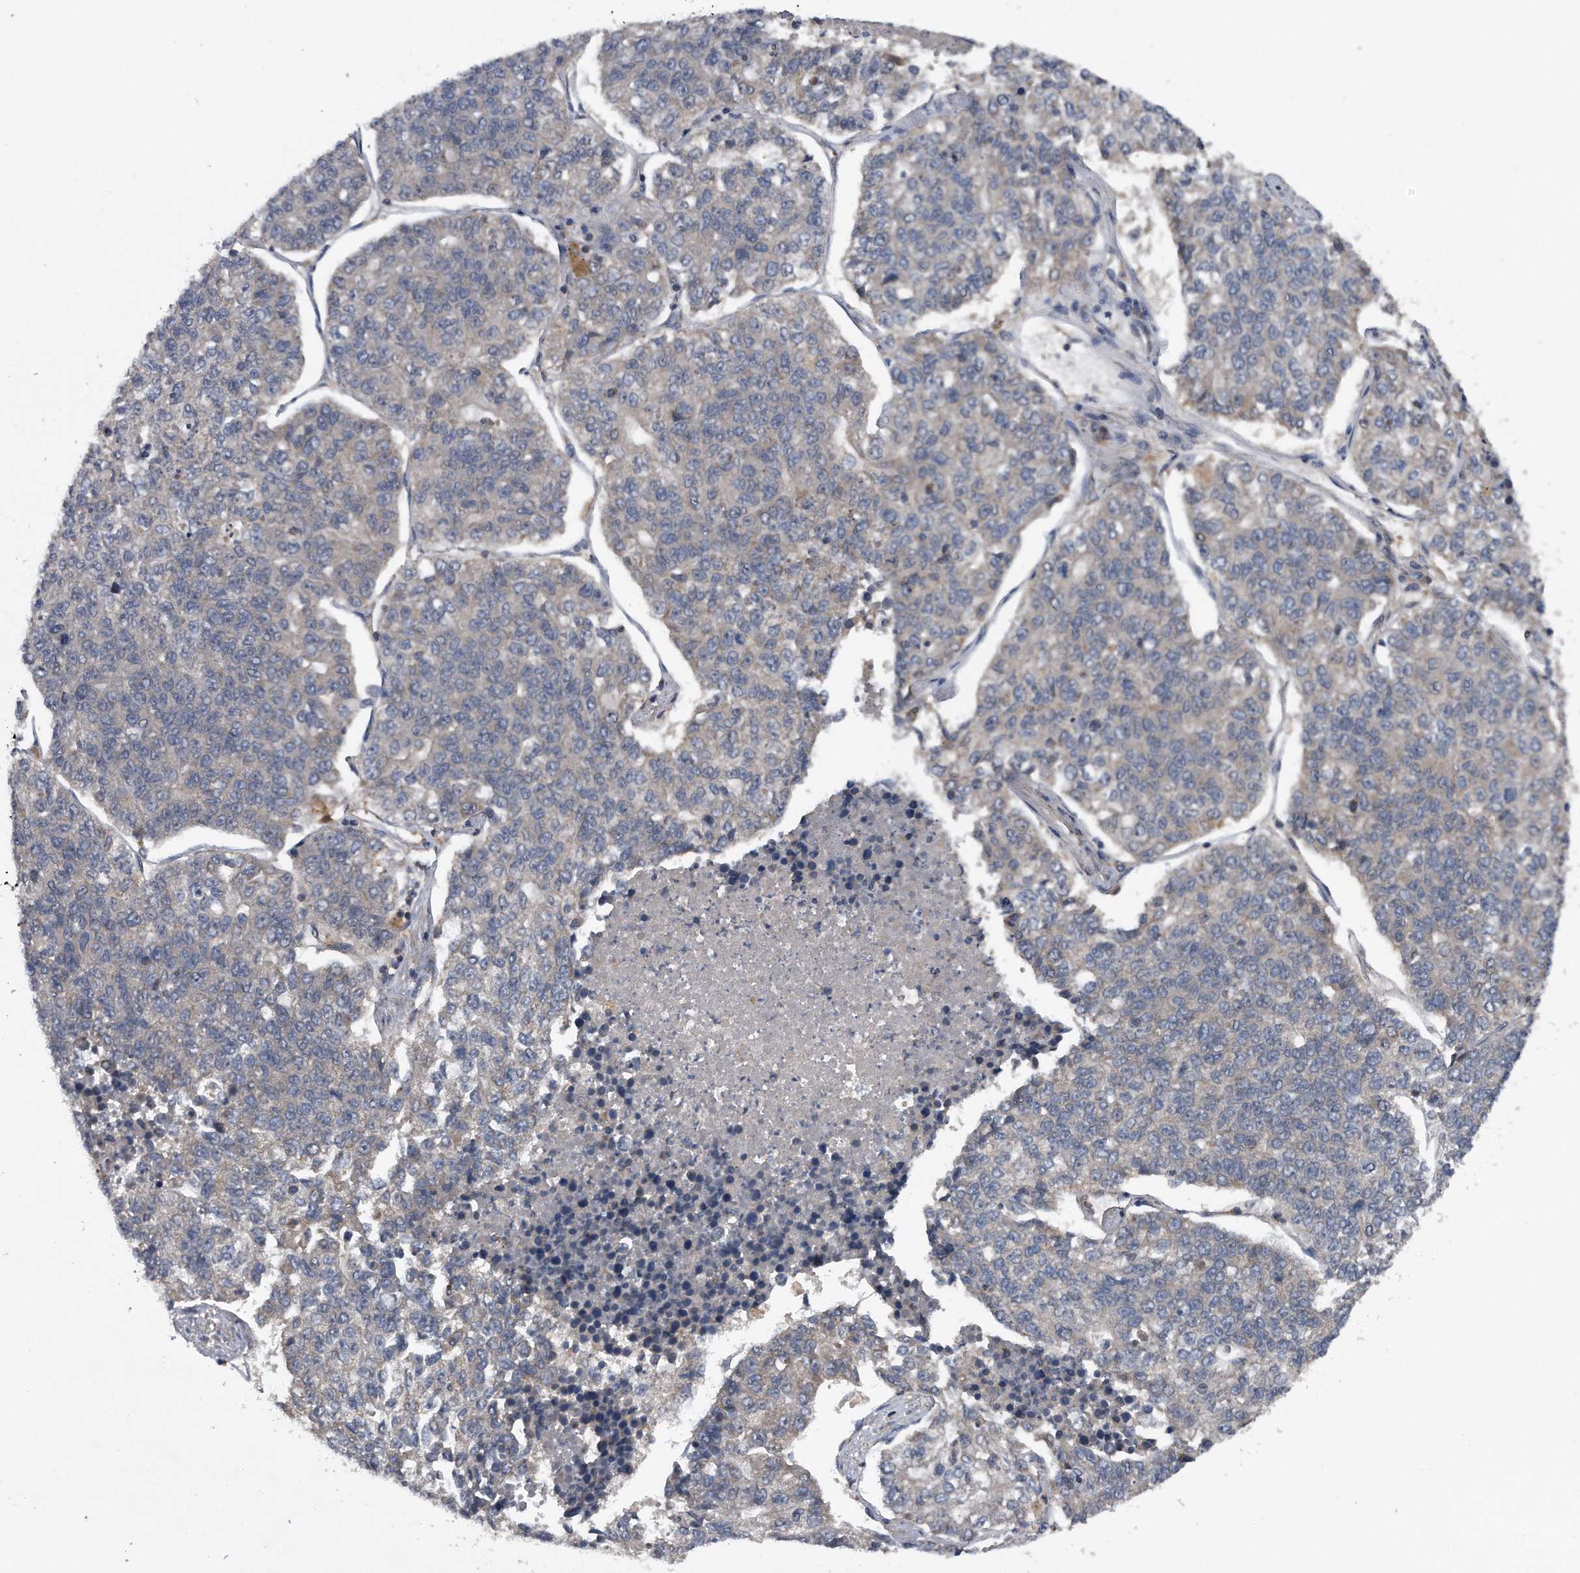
{"staining": {"intensity": "negative", "quantity": "none", "location": "none"}, "tissue": "lung cancer", "cell_type": "Tumor cells", "image_type": "cancer", "snomed": [{"axis": "morphology", "description": "Adenocarcinoma, NOS"}, {"axis": "topography", "description": "Lung"}], "caption": "Tumor cells show no significant positivity in lung cancer (adenocarcinoma). (DAB (3,3'-diaminobenzidine) immunohistochemistry visualized using brightfield microscopy, high magnification).", "gene": "ALPK2", "patient": {"sex": "male", "age": 49}}